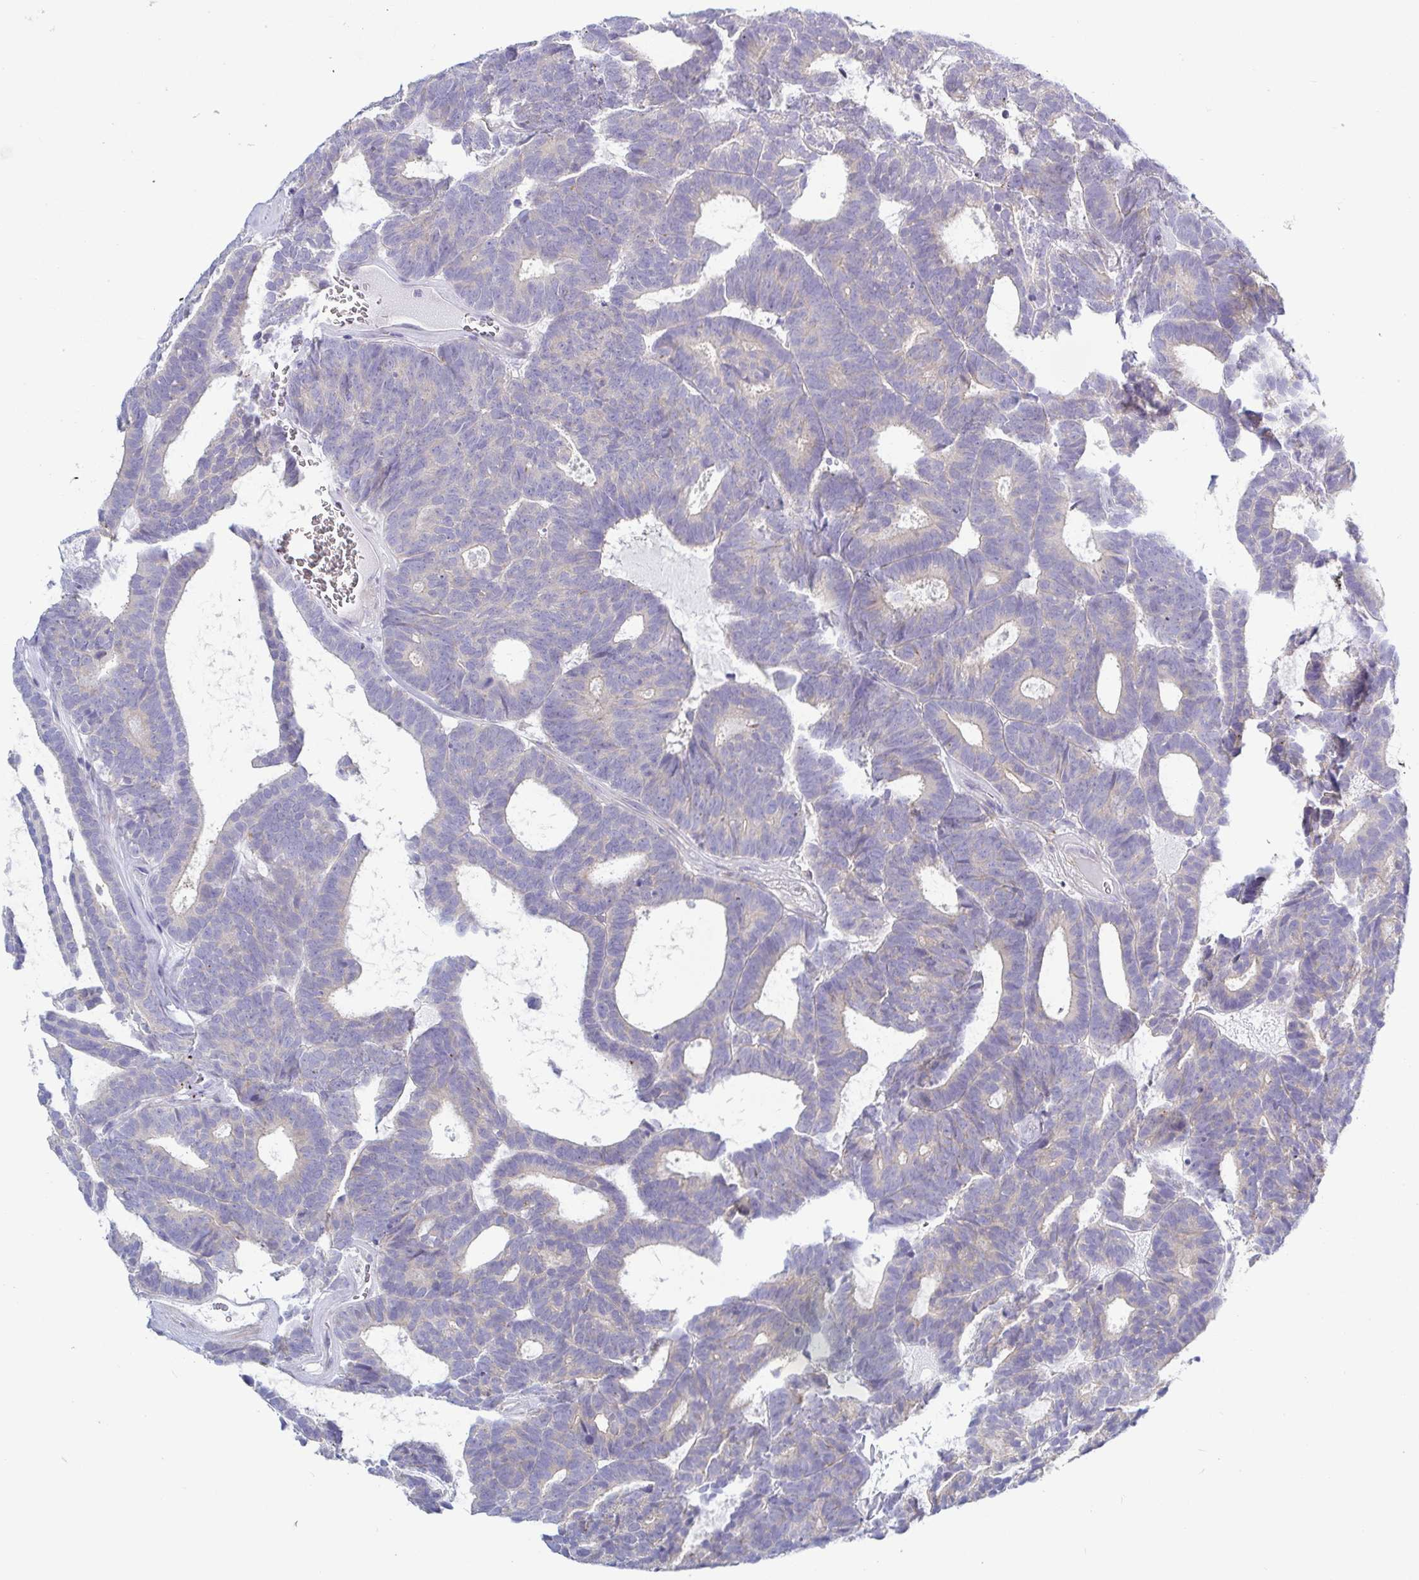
{"staining": {"intensity": "negative", "quantity": "none", "location": "none"}, "tissue": "head and neck cancer", "cell_type": "Tumor cells", "image_type": "cancer", "snomed": [{"axis": "morphology", "description": "Adenocarcinoma, NOS"}, {"axis": "topography", "description": "Head-Neck"}], "caption": "DAB immunohistochemical staining of human head and neck adenocarcinoma demonstrates no significant staining in tumor cells.", "gene": "TNNI2", "patient": {"sex": "female", "age": 81}}